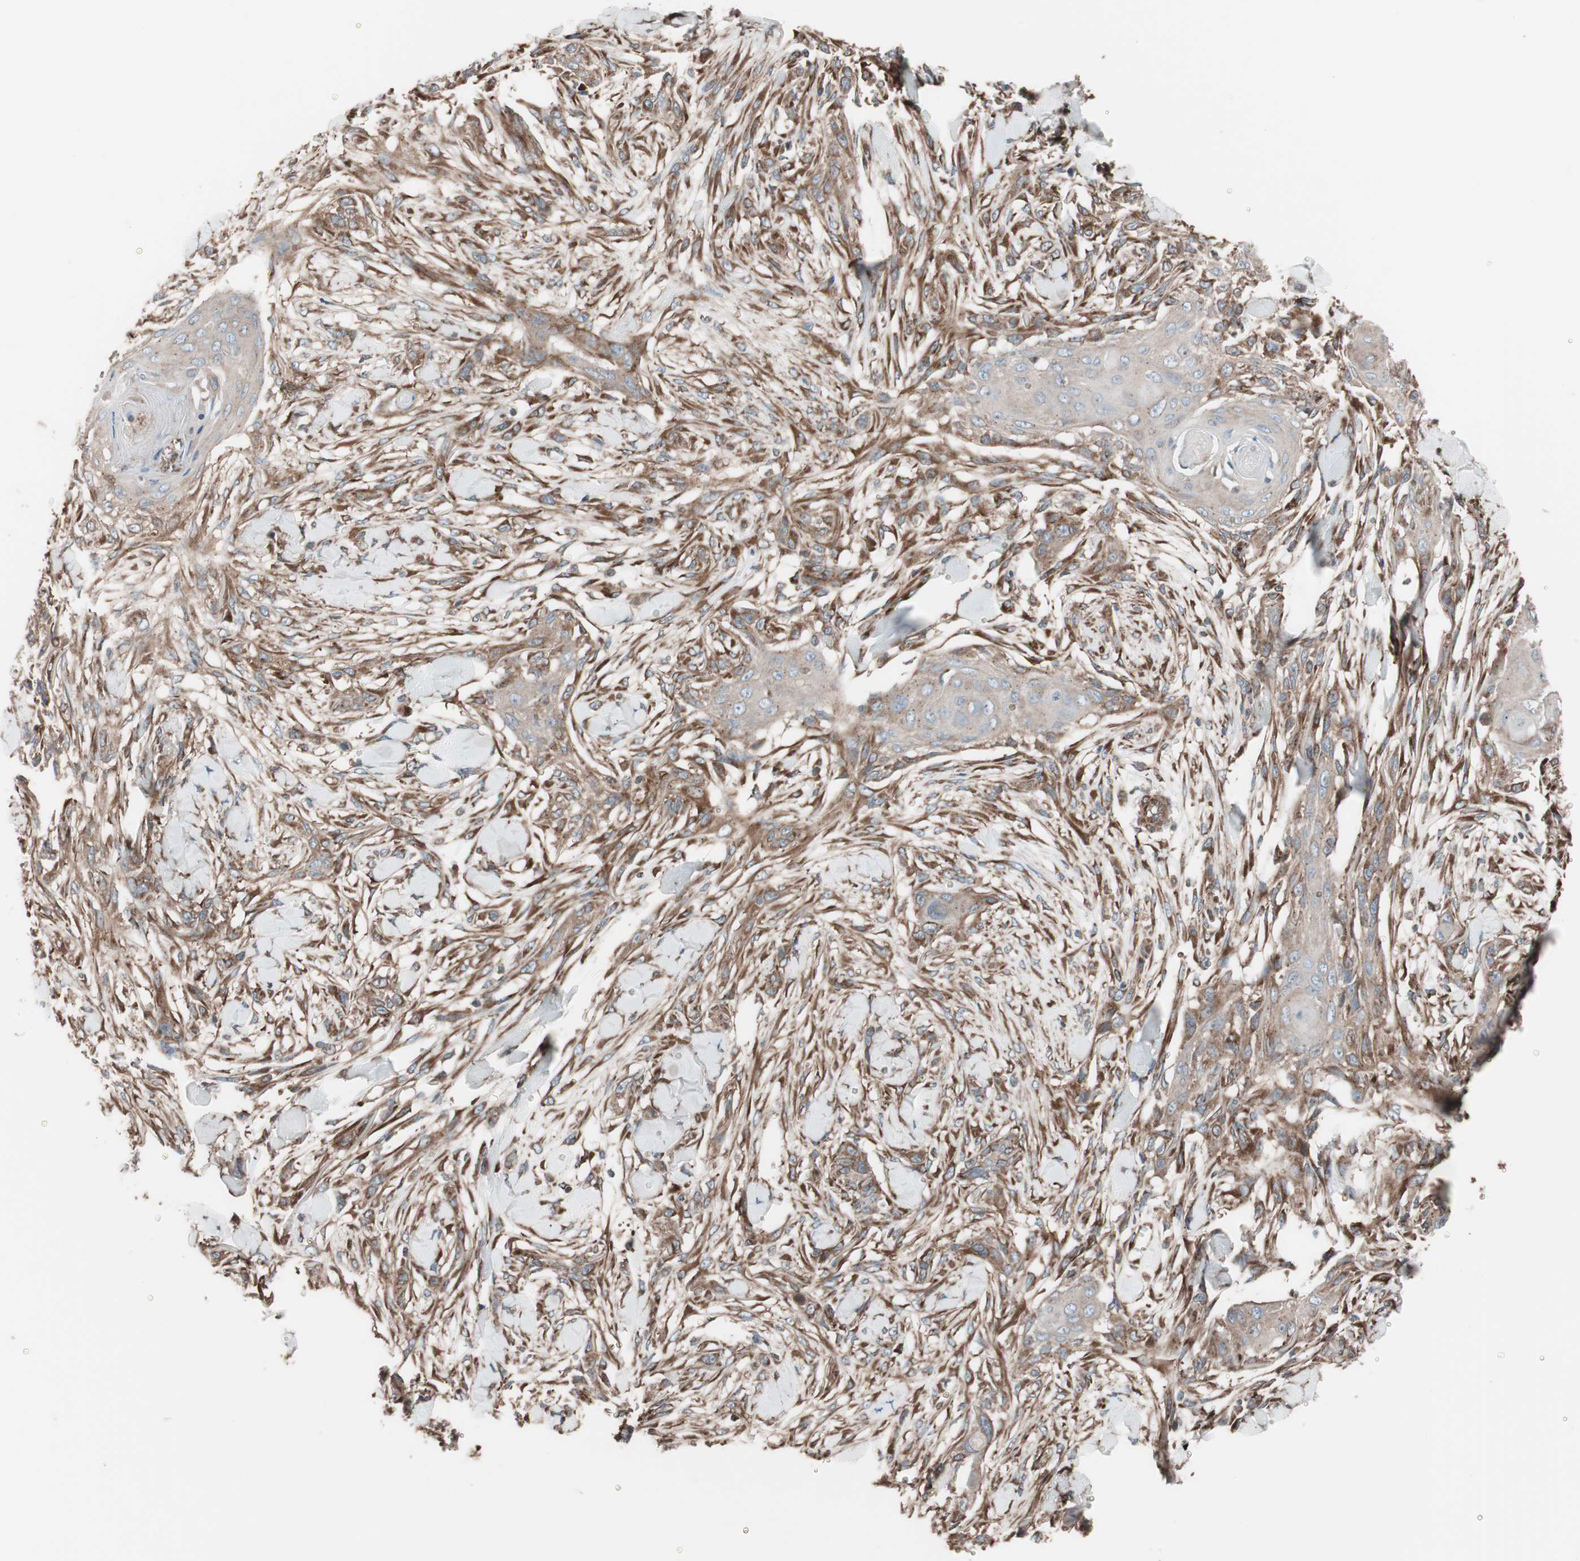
{"staining": {"intensity": "moderate", "quantity": ">75%", "location": "cytoplasmic/membranous"}, "tissue": "skin cancer", "cell_type": "Tumor cells", "image_type": "cancer", "snomed": [{"axis": "morphology", "description": "Squamous cell carcinoma, NOS"}, {"axis": "topography", "description": "Skin"}], "caption": "Immunohistochemical staining of human skin cancer (squamous cell carcinoma) exhibits moderate cytoplasmic/membranous protein staining in about >75% of tumor cells.", "gene": "SEC31A", "patient": {"sex": "female", "age": 59}}